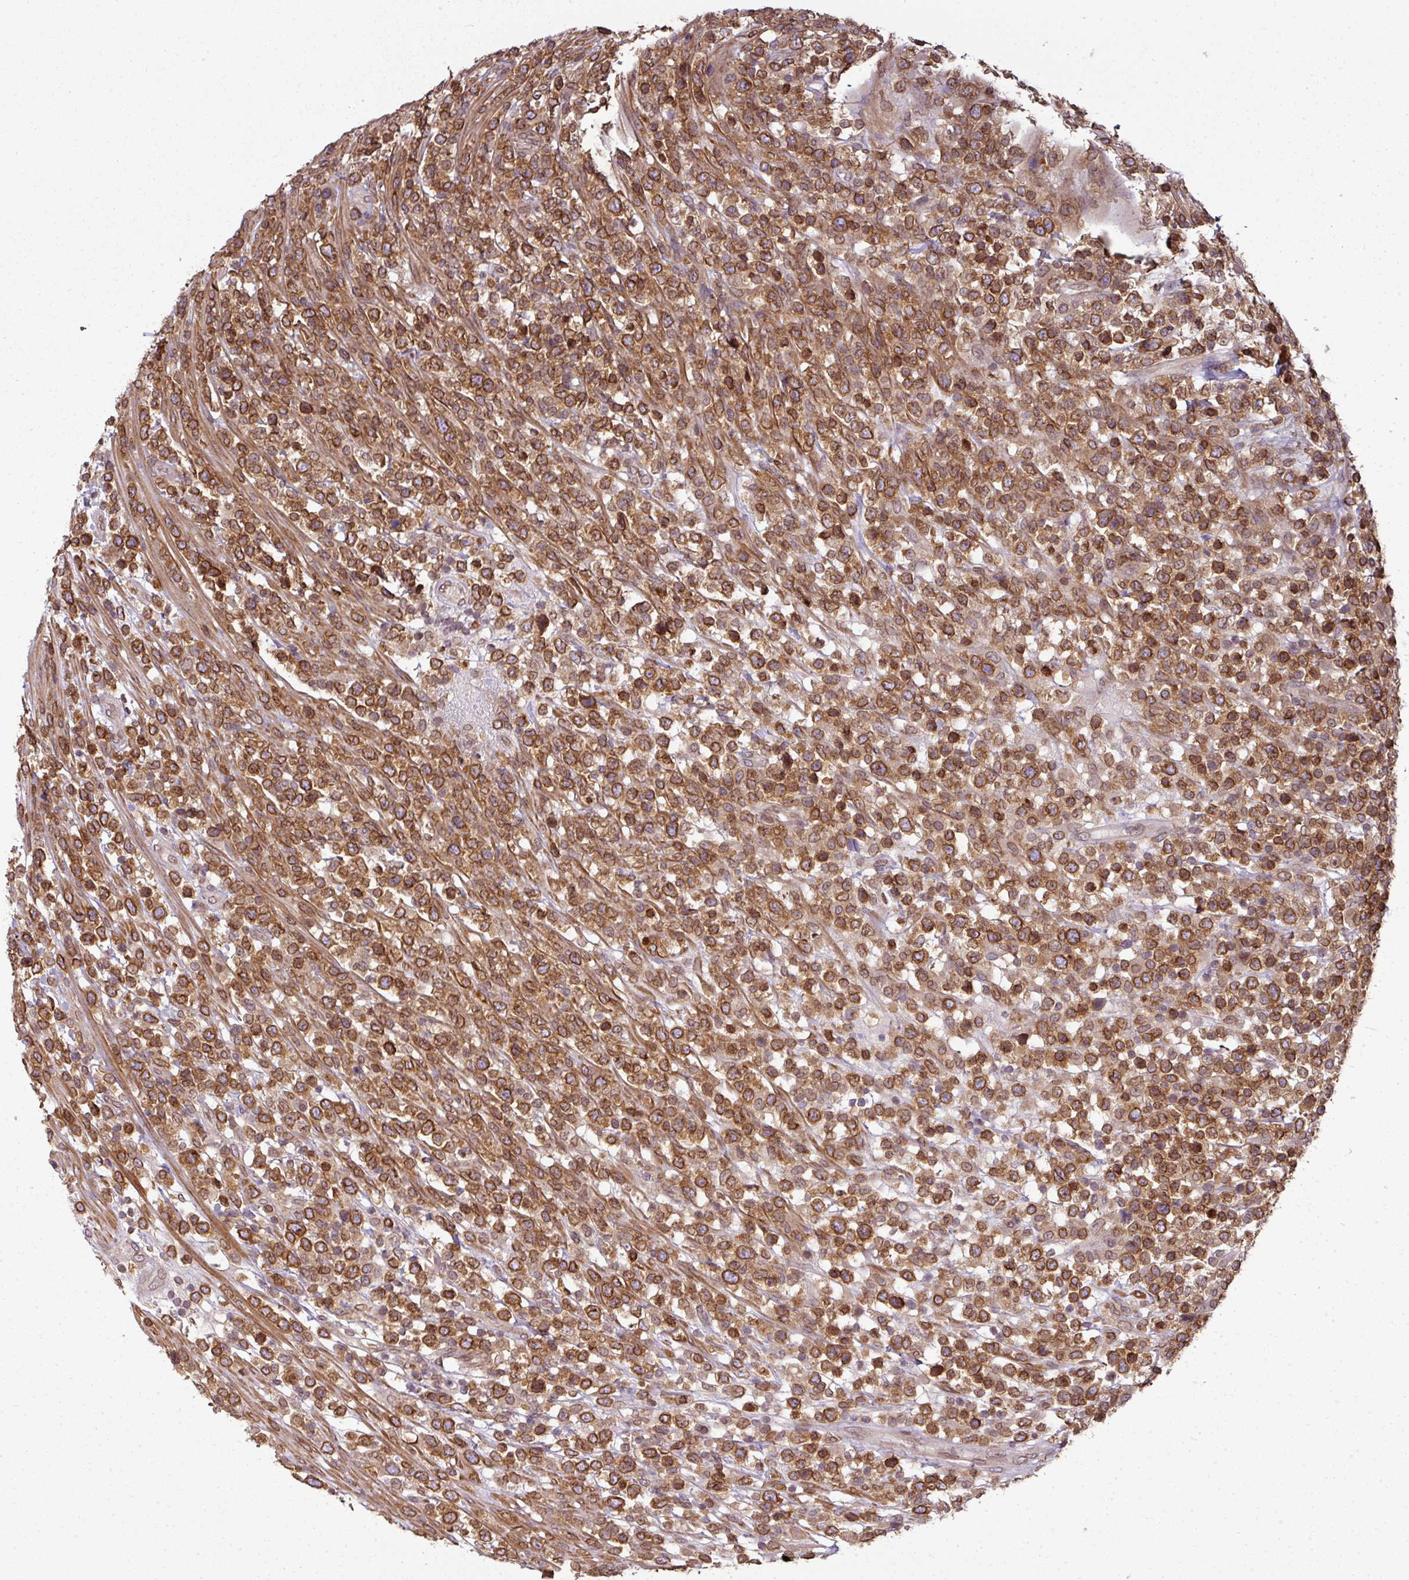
{"staining": {"intensity": "strong", "quantity": ">75%", "location": "cytoplasmic/membranous,nuclear"}, "tissue": "lymphoma", "cell_type": "Tumor cells", "image_type": "cancer", "snomed": [{"axis": "morphology", "description": "Malignant lymphoma, non-Hodgkin's type, High grade"}, {"axis": "topography", "description": "Colon"}], "caption": "The micrograph displays immunohistochemical staining of high-grade malignant lymphoma, non-Hodgkin's type. There is strong cytoplasmic/membranous and nuclear staining is identified in about >75% of tumor cells.", "gene": "RANGAP1", "patient": {"sex": "female", "age": 53}}